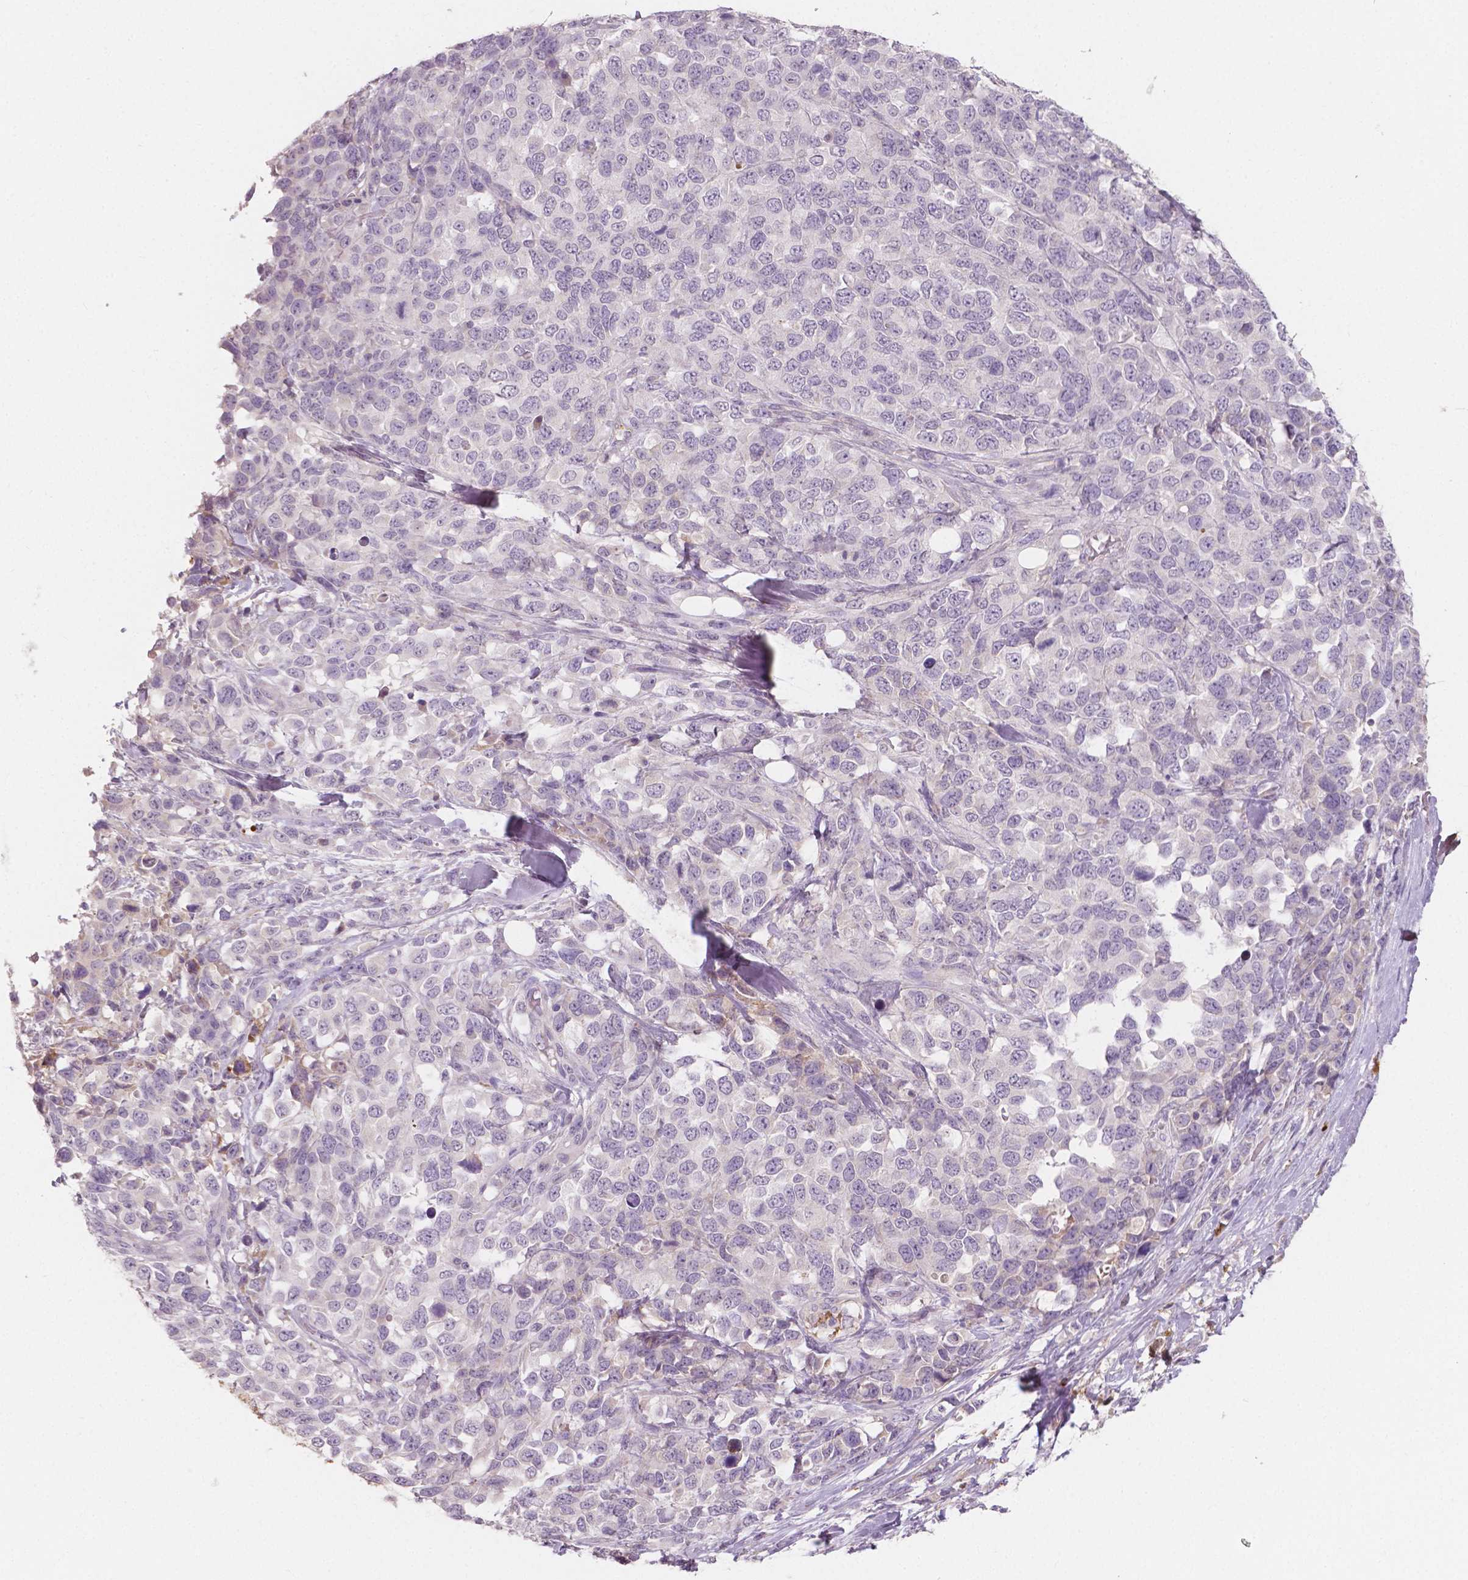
{"staining": {"intensity": "negative", "quantity": "none", "location": "none"}, "tissue": "melanoma", "cell_type": "Tumor cells", "image_type": "cancer", "snomed": [{"axis": "morphology", "description": "Malignant melanoma, Metastatic site"}, {"axis": "topography", "description": "Skin"}], "caption": "Immunohistochemistry (IHC) of melanoma shows no positivity in tumor cells.", "gene": "APOA4", "patient": {"sex": "male", "age": 84}}